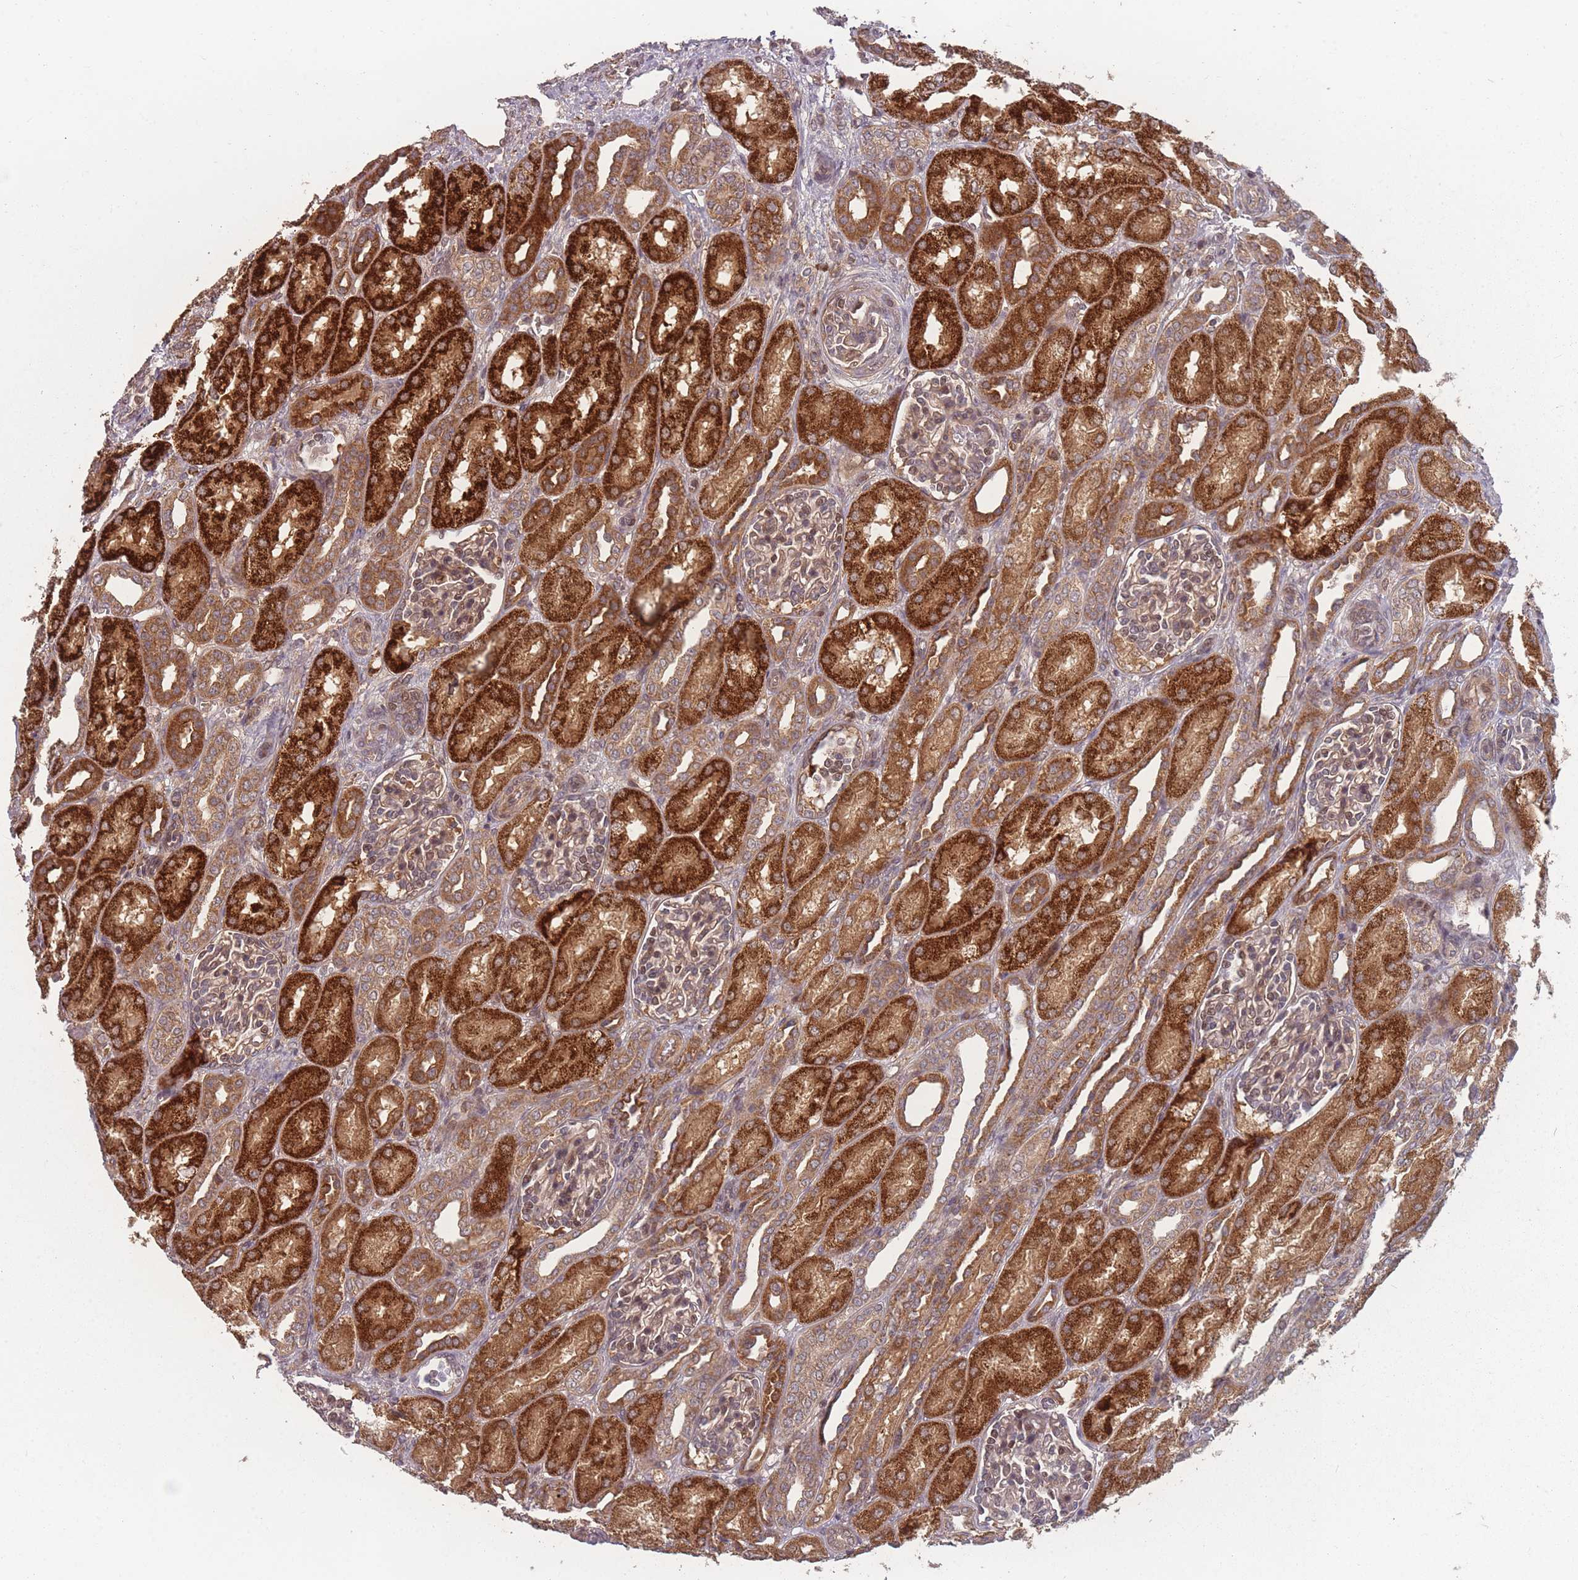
{"staining": {"intensity": "moderate", "quantity": "25%-75%", "location": "cytoplasmic/membranous"}, "tissue": "kidney", "cell_type": "Cells in glomeruli", "image_type": "normal", "snomed": [{"axis": "morphology", "description": "Normal tissue, NOS"}, {"axis": "morphology", "description": "Neoplasm, malignant, NOS"}, {"axis": "topography", "description": "Kidney"}], "caption": "IHC (DAB) staining of benign kidney reveals moderate cytoplasmic/membranous protein staining in about 25%-75% of cells in glomeruli.", "gene": "HAGH", "patient": {"sex": "female", "age": 1}}